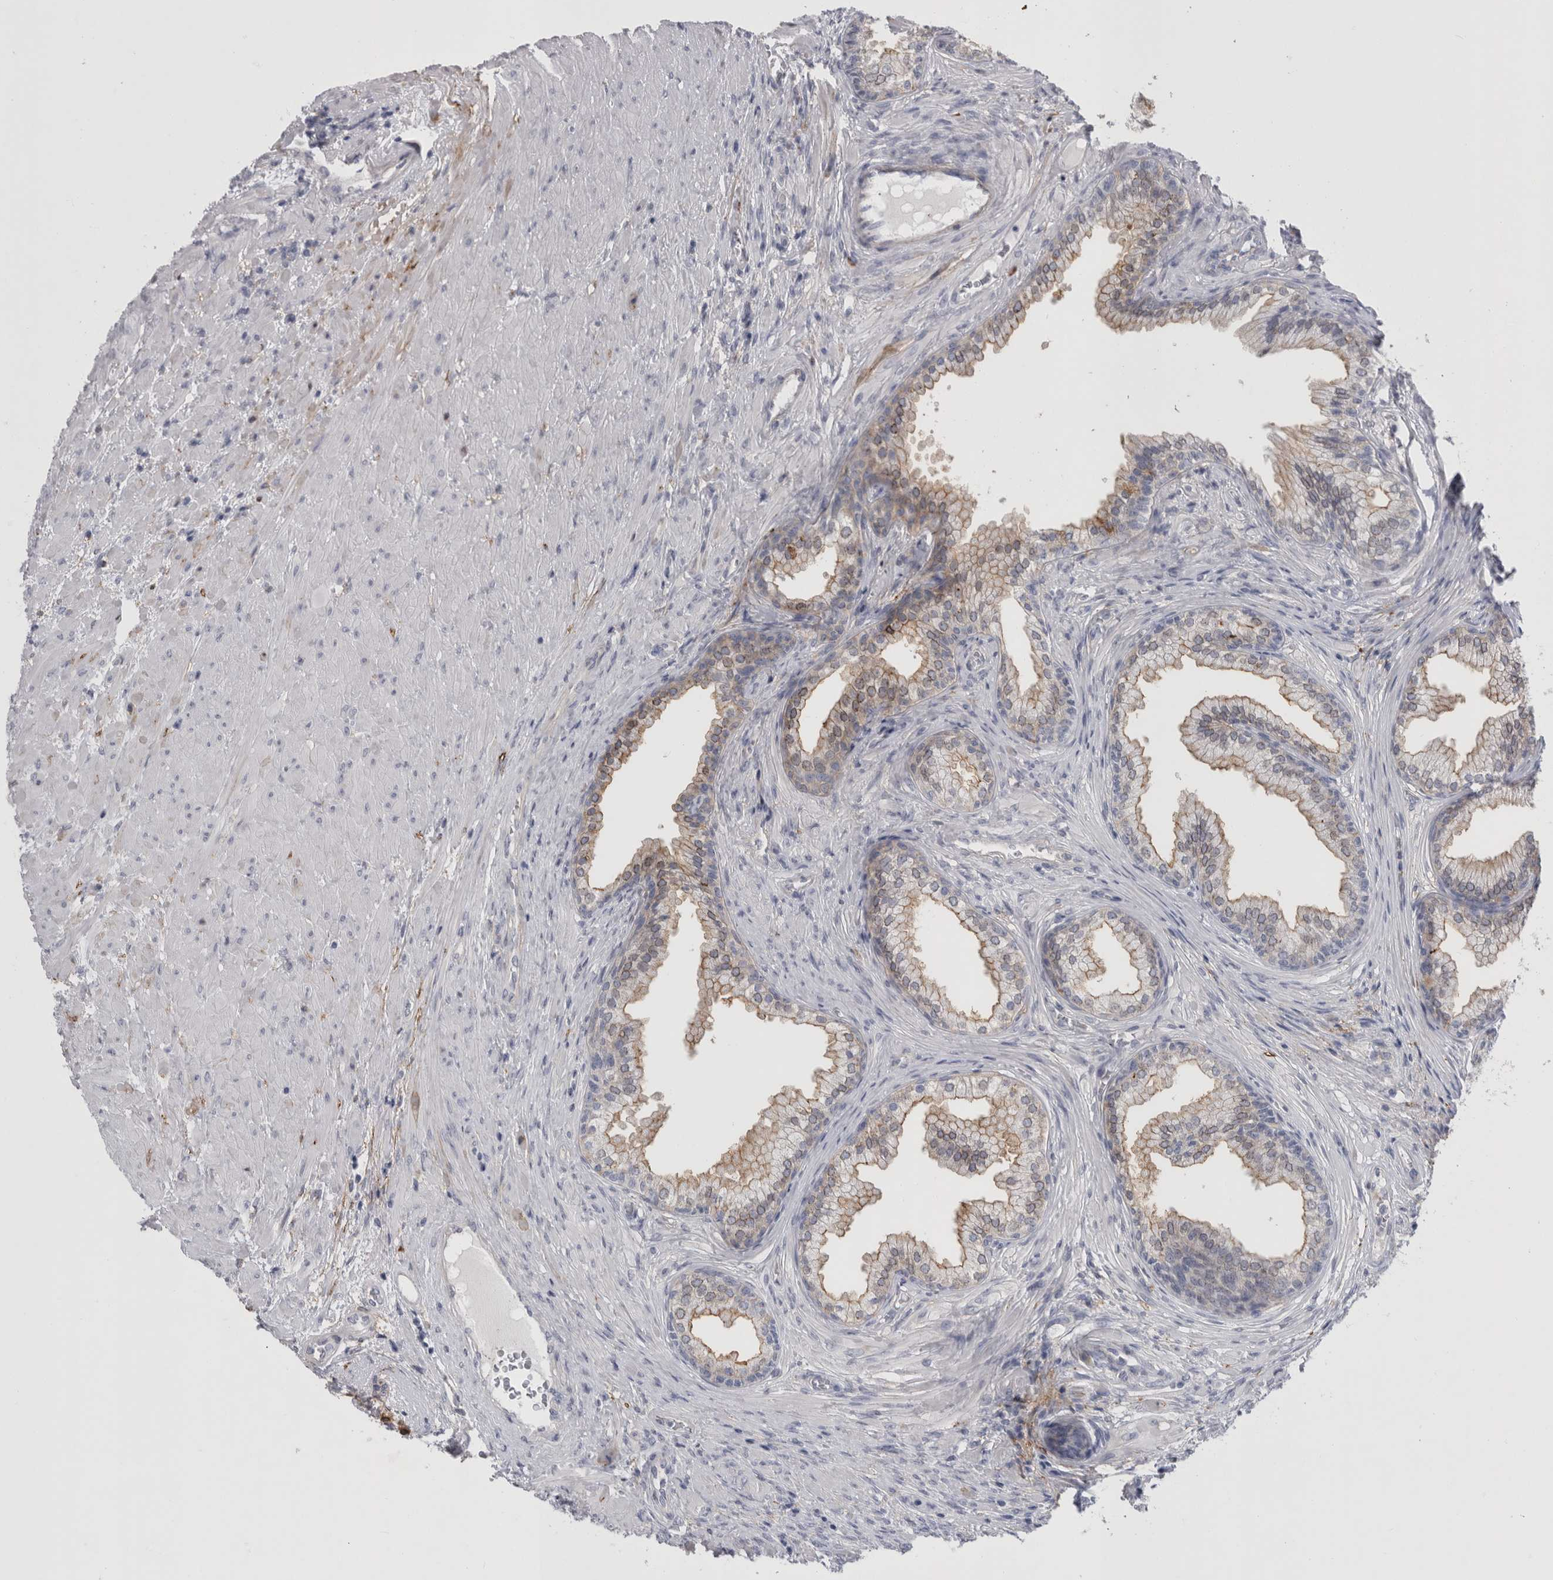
{"staining": {"intensity": "moderate", "quantity": "25%-75%", "location": "cytoplasmic/membranous"}, "tissue": "prostate", "cell_type": "Glandular cells", "image_type": "normal", "snomed": [{"axis": "morphology", "description": "Normal tissue, NOS"}, {"axis": "topography", "description": "Prostate"}], "caption": "Moderate cytoplasmic/membranous positivity for a protein is identified in about 25%-75% of glandular cells of benign prostate using immunohistochemistry.", "gene": "DNAJC24", "patient": {"sex": "male", "age": 76}}